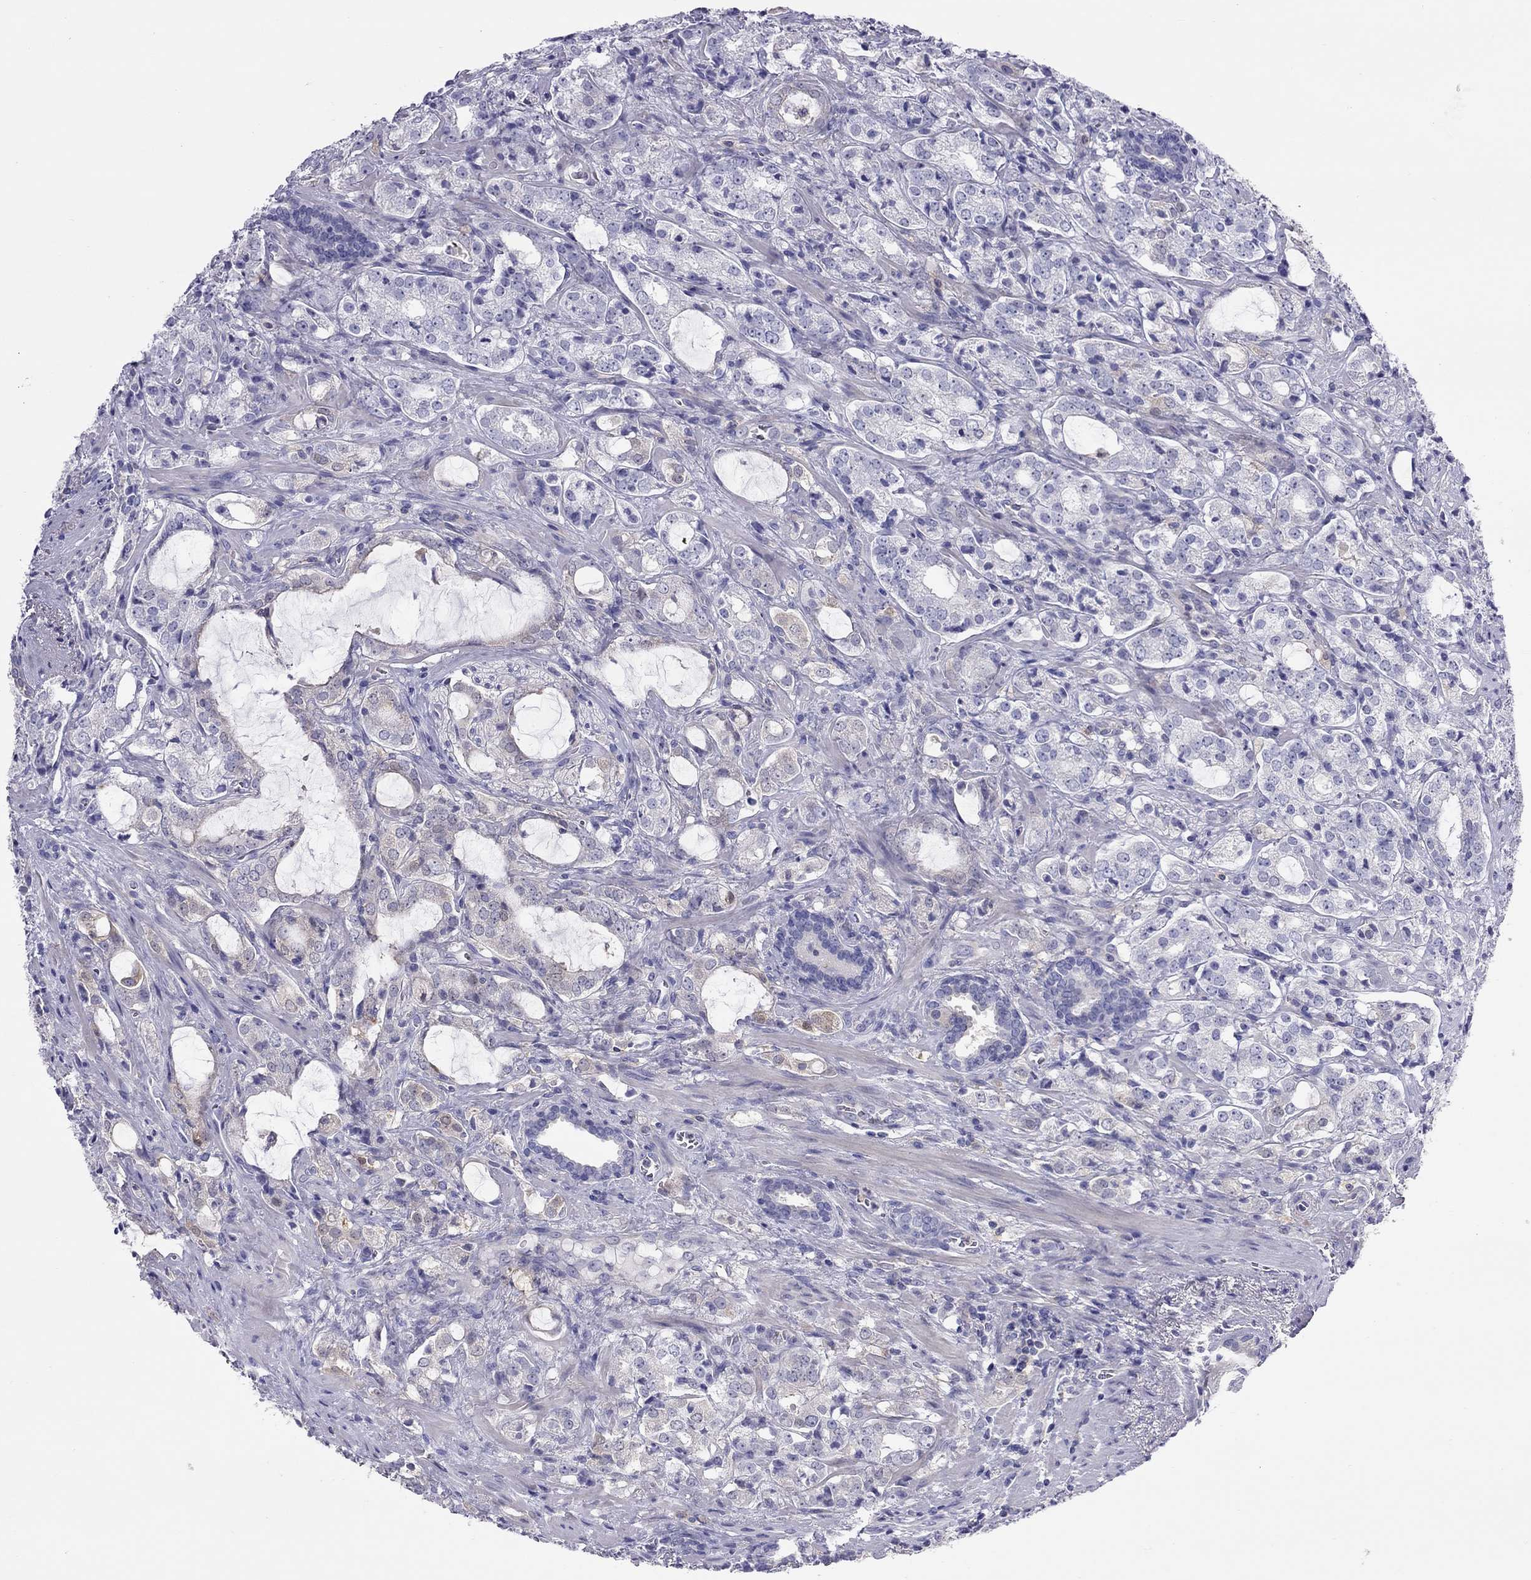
{"staining": {"intensity": "negative", "quantity": "none", "location": "none"}, "tissue": "prostate cancer", "cell_type": "Tumor cells", "image_type": "cancer", "snomed": [{"axis": "morphology", "description": "Adenocarcinoma, NOS"}, {"axis": "topography", "description": "Prostate"}], "caption": "Prostate cancer stained for a protein using immunohistochemistry demonstrates no staining tumor cells.", "gene": "ALOX15B", "patient": {"sex": "male", "age": 66}}